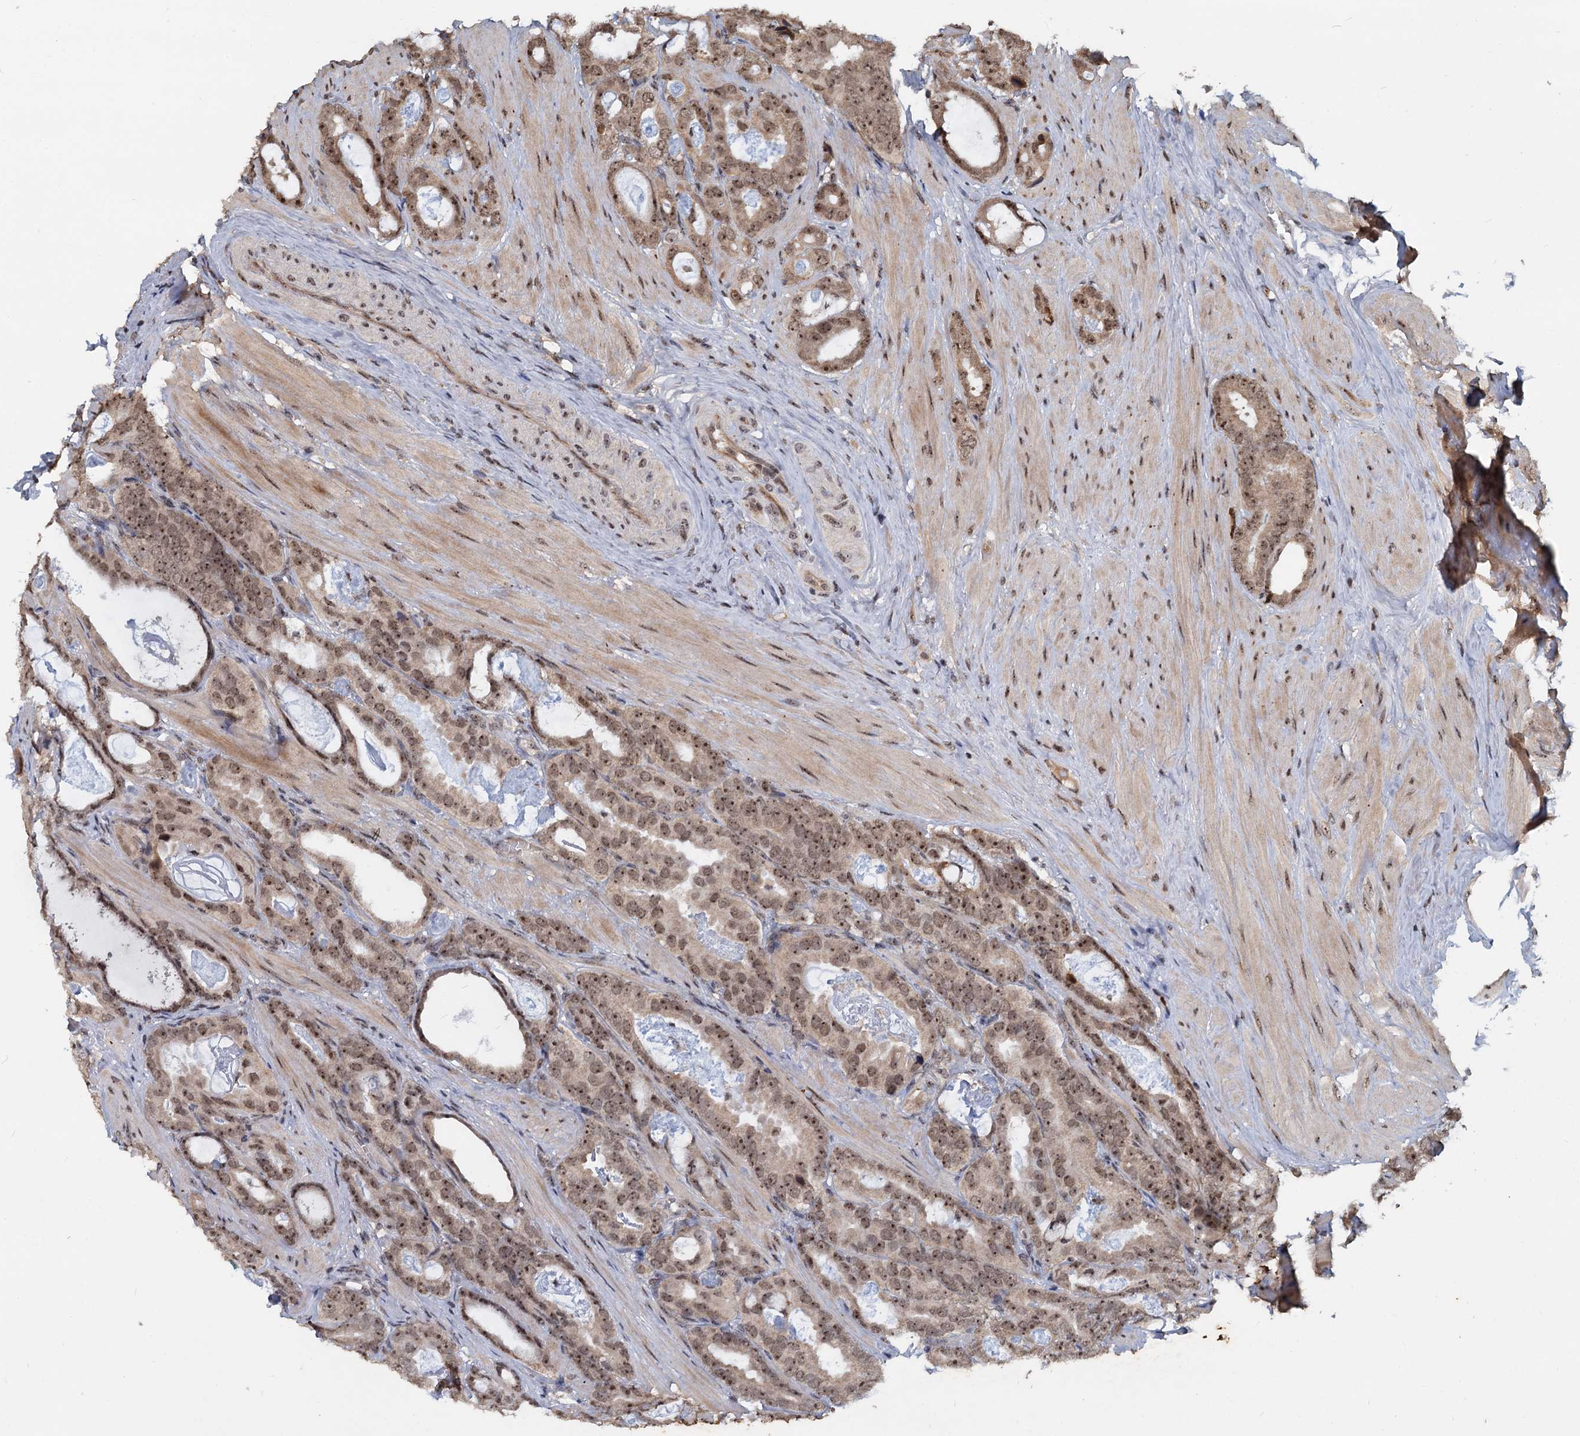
{"staining": {"intensity": "moderate", "quantity": ">75%", "location": "nuclear"}, "tissue": "prostate cancer", "cell_type": "Tumor cells", "image_type": "cancer", "snomed": [{"axis": "morphology", "description": "Adenocarcinoma, Low grade"}, {"axis": "topography", "description": "Prostate"}], "caption": "Tumor cells demonstrate medium levels of moderate nuclear staining in approximately >75% of cells in human prostate cancer (adenocarcinoma (low-grade)). (DAB (3,3'-diaminobenzidine) = brown stain, brightfield microscopy at high magnification).", "gene": "FAM216B", "patient": {"sex": "male", "age": 71}}